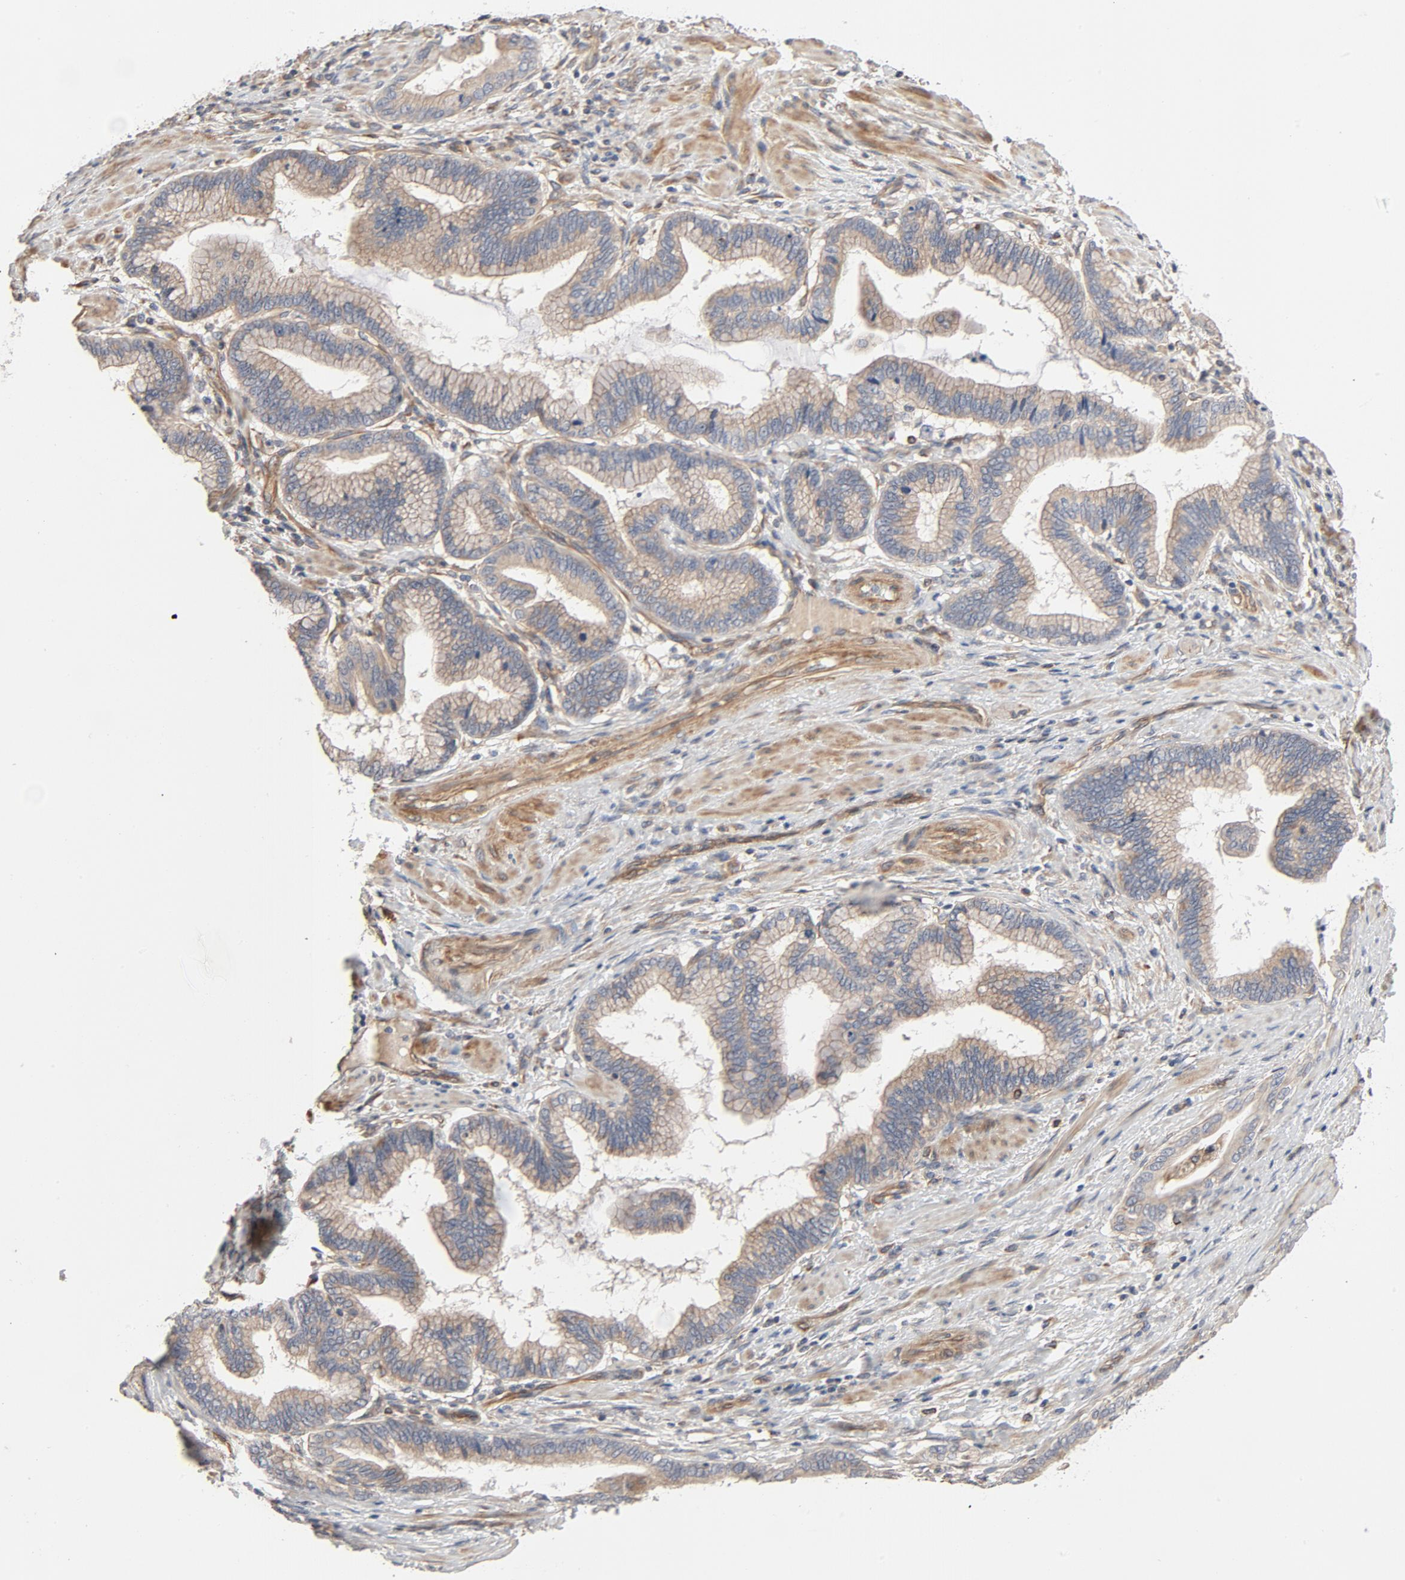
{"staining": {"intensity": "moderate", "quantity": ">75%", "location": "cytoplasmic/membranous"}, "tissue": "pancreatic cancer", "cell_type": "Tumor cells", "image_type": "cancer", "snomed": [{"axis": "morphology", "description": "Adenocarcinoma, NOS"}, {"axis": "topography", "description": "Pancreas"}], "caption": "IHC of human pancreatic adenocarcinoma displays medium levels of moderate cytoplasmic/membranous expression in approximately >75% of tumor cells.", "gene": "TRIOBP", "patient": {"sex": "female", "age": 64}}